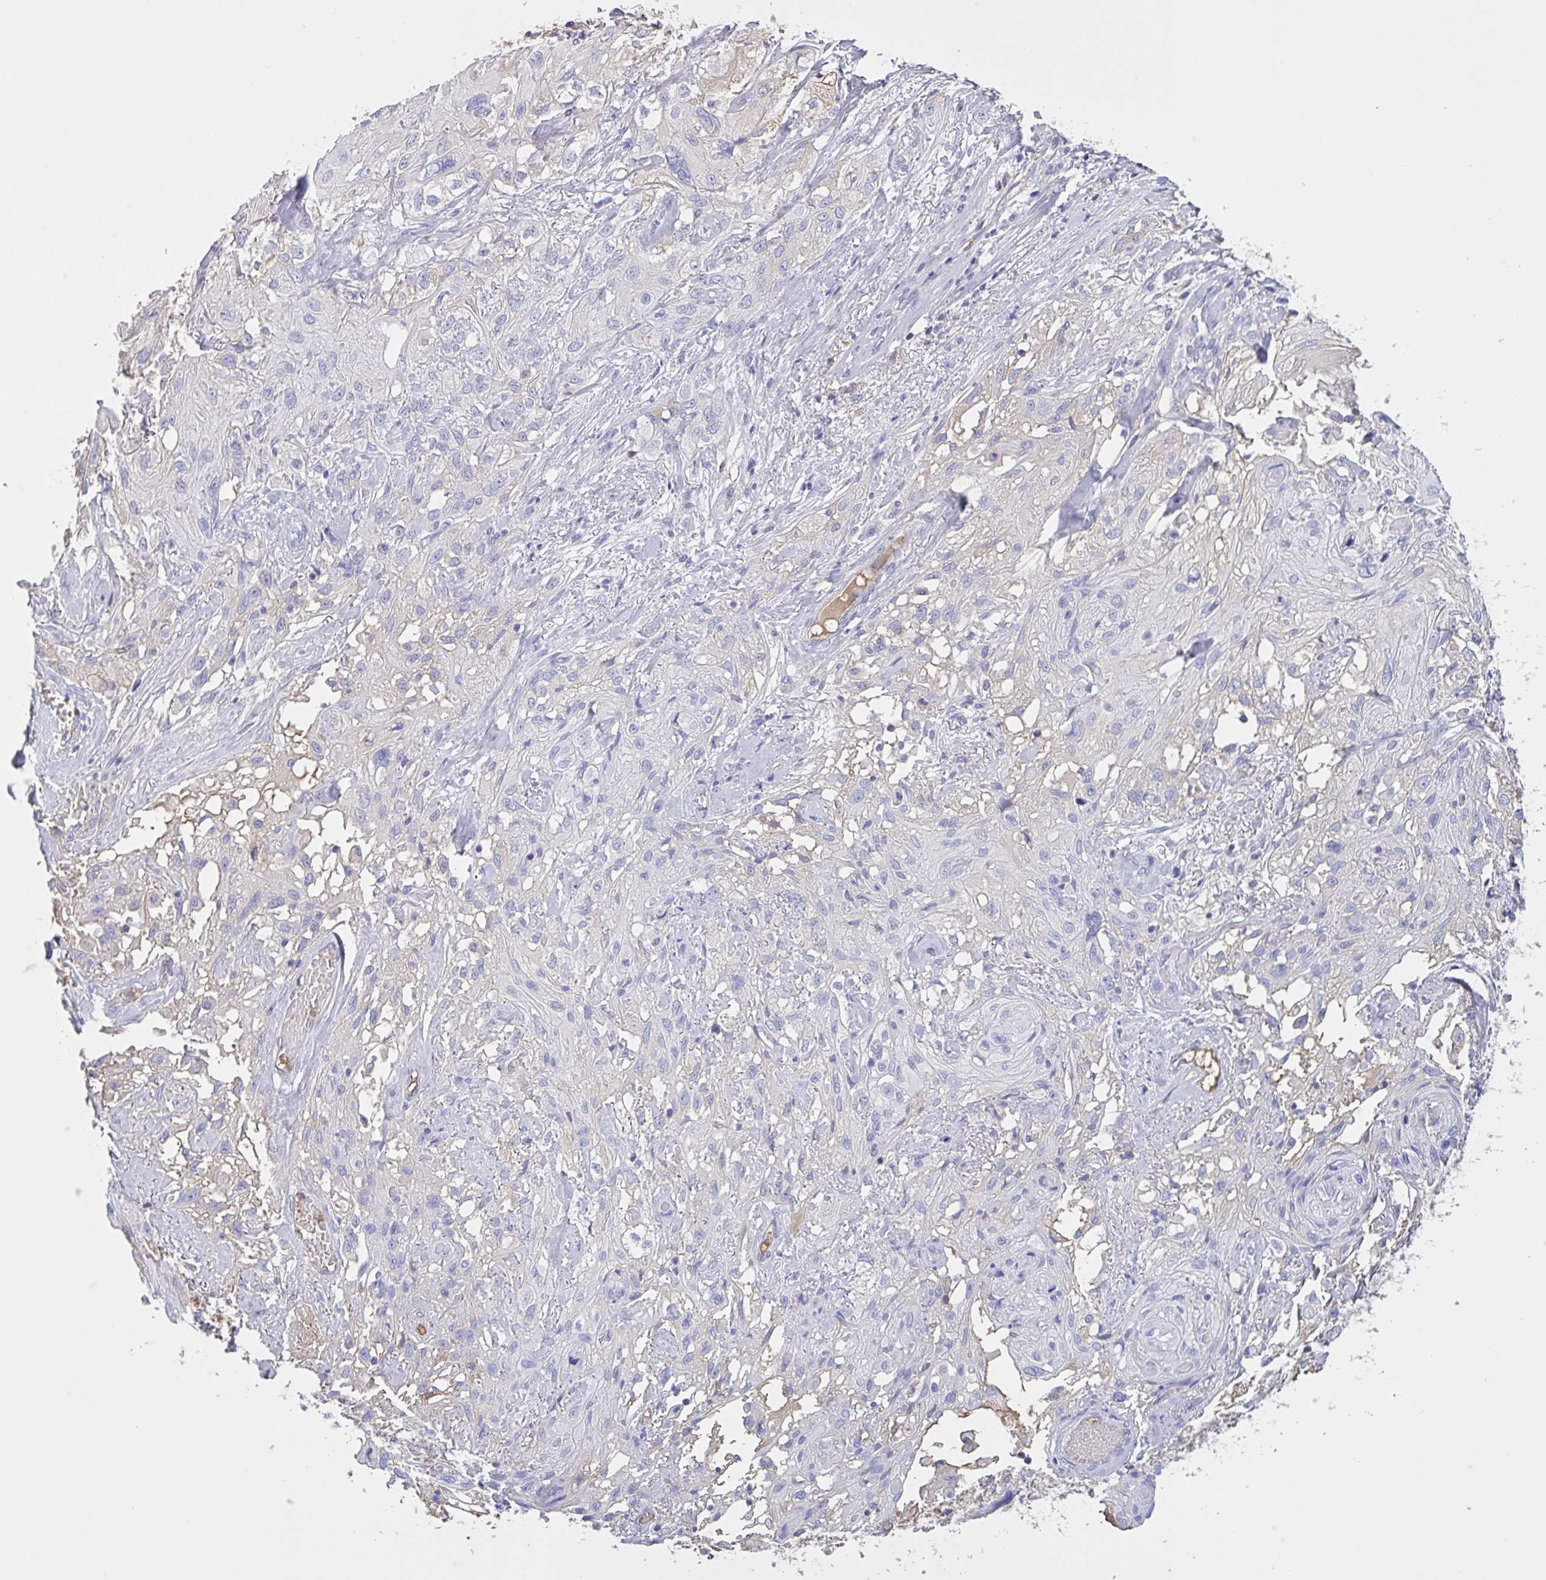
{"staining": {"intensity": "negative", "quantity": "none", "location": "none"}, "tissue": "skin cancer", "cell_type": "Tumor cells", "image_type": "cancer", "snomed": [{"axis": "morphology", "description": "Squamous cell carcinoma, NOS"}, {"axis": "topography", "description": "Skin"}, {"axis": "topography", "description": "Vulva"}], "caption": "An image of human skin squamous cell carcinoma is negative for staining in tumor cells.", "gene": "LARGE2", "patient": {"sex": "female", "age": 86}}